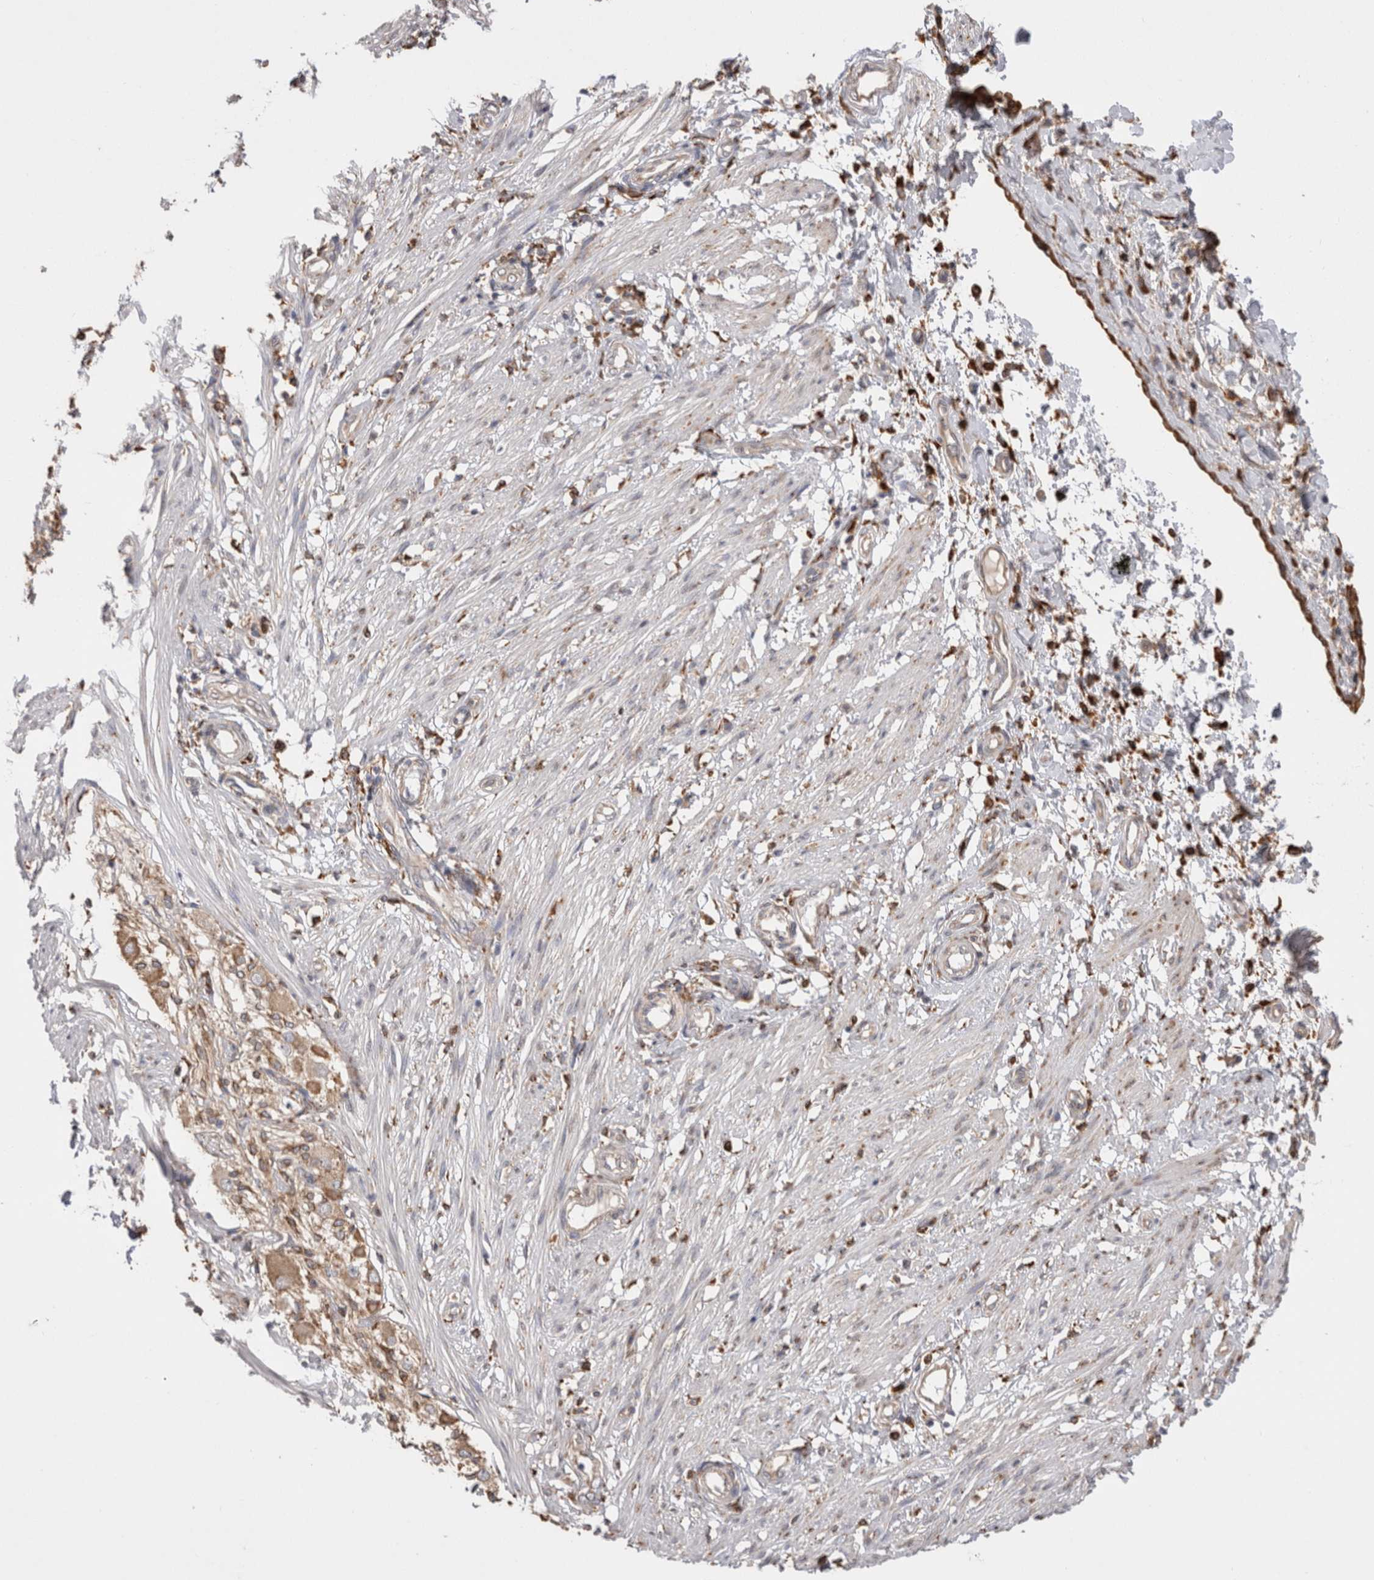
{"staining": {"intensity": "weak", "quantity": "<25%", "location": "cytoplasmic/membranous"}, "tissue": "smooth muscle", "cell_type": "Smooth muscle cells", "image_type": "normal", "snomed": [{"axis": "morphology", "description": "Normal tissue, NOS"}, {"axis": "morphology", "description": "Adenocarcinoma, NOS"}, {"axis": "topography", "description": "Smooth muscle"}, {"axis": "topography", "description": "Colon"}], "caption": "The photomicrograph displays no staining of smooth muscle cells in benign smooth muscle.", "gene": "LRPAP1", "patient": {"sex": "male", "age": 14}}